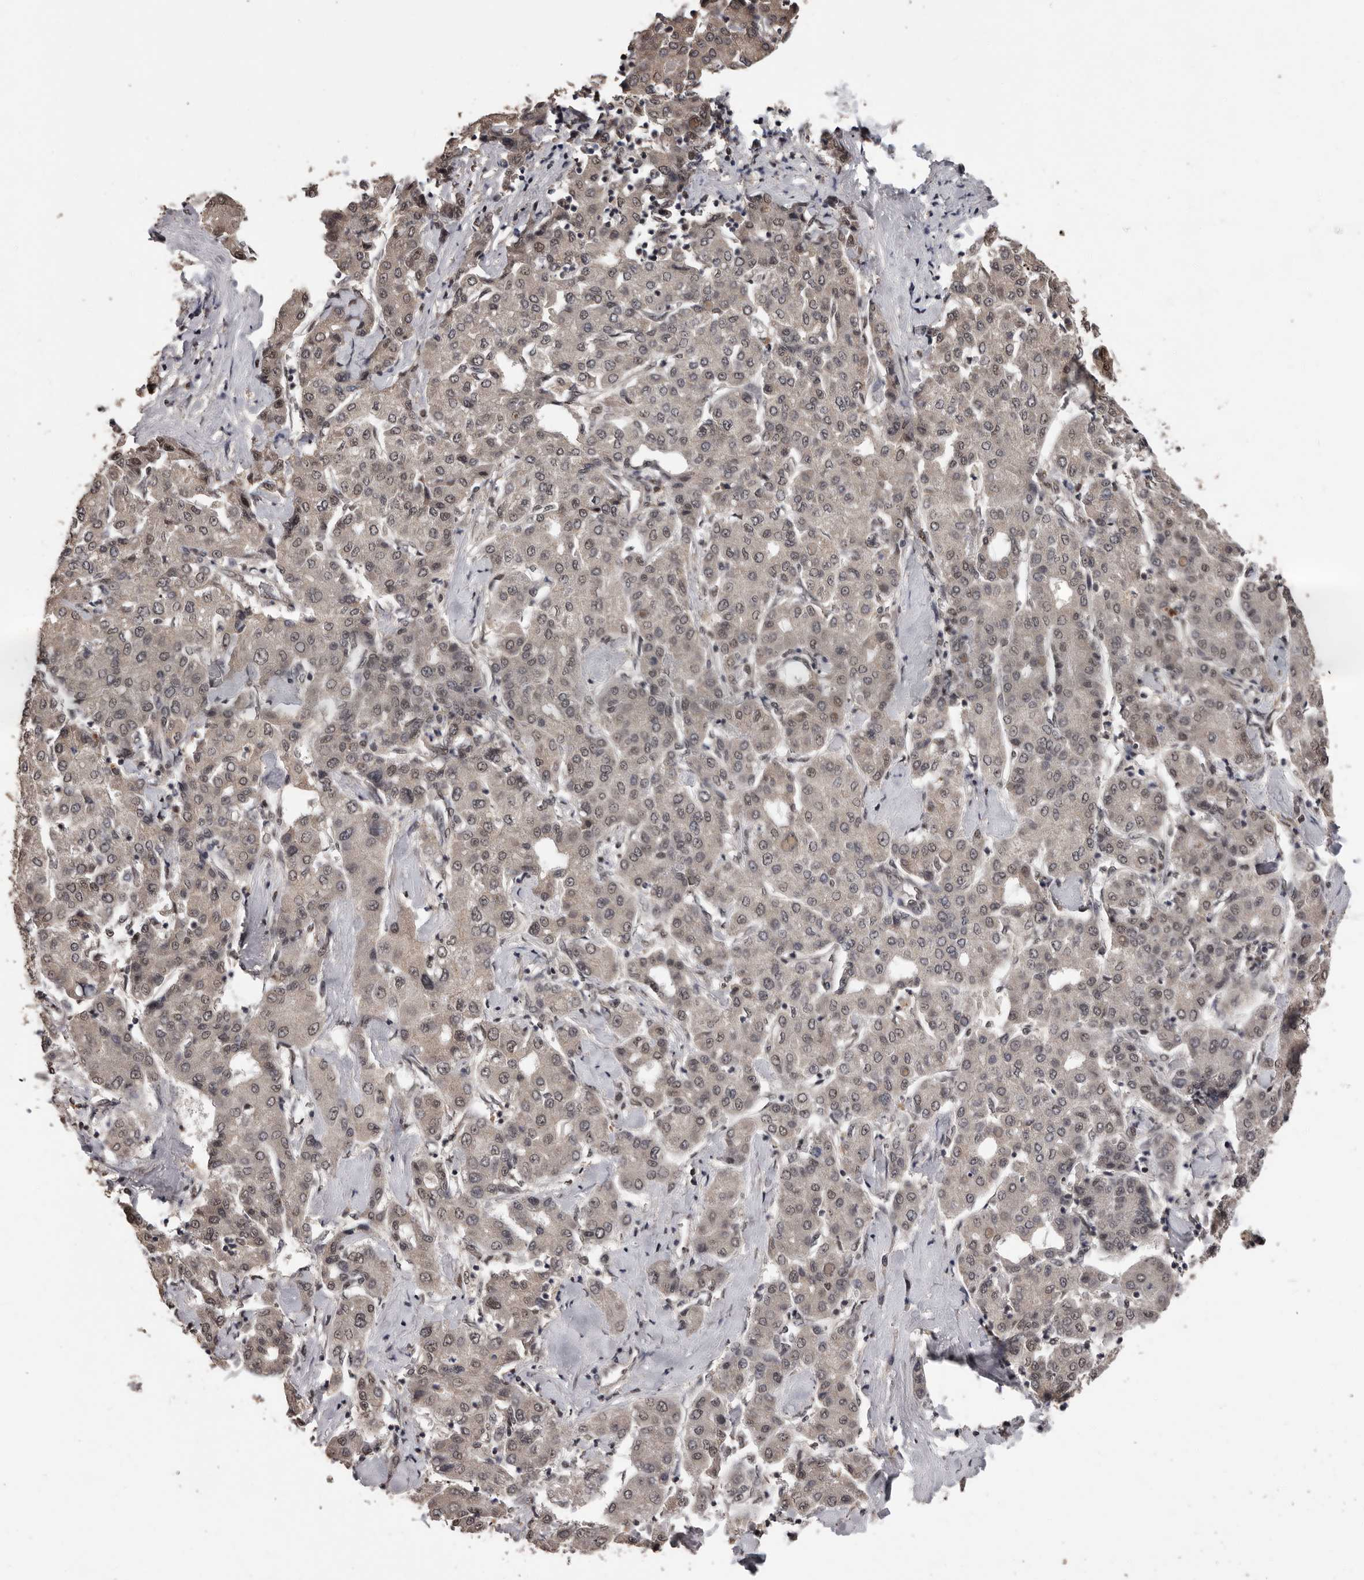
{"staining": {"intensity": "weak", "quantity": "<25%", "location": "nuclear"}, "tissue": "liver cancer", "cell_type": "Tumor cells", "image_type": "cancer", "snomed": [{"axis": "morphology", "description": "Carcinoma, Hepatocellular, NOS"}, {"axis": "topography", "description": "Liver"}], "caption": "Immunohistochemical staining of human liver hepatocellular carcinoma exhibits no significant staining in tumor cells.", "gene": "VPS37A", "patient": {"sex": "male", "age": 65}}